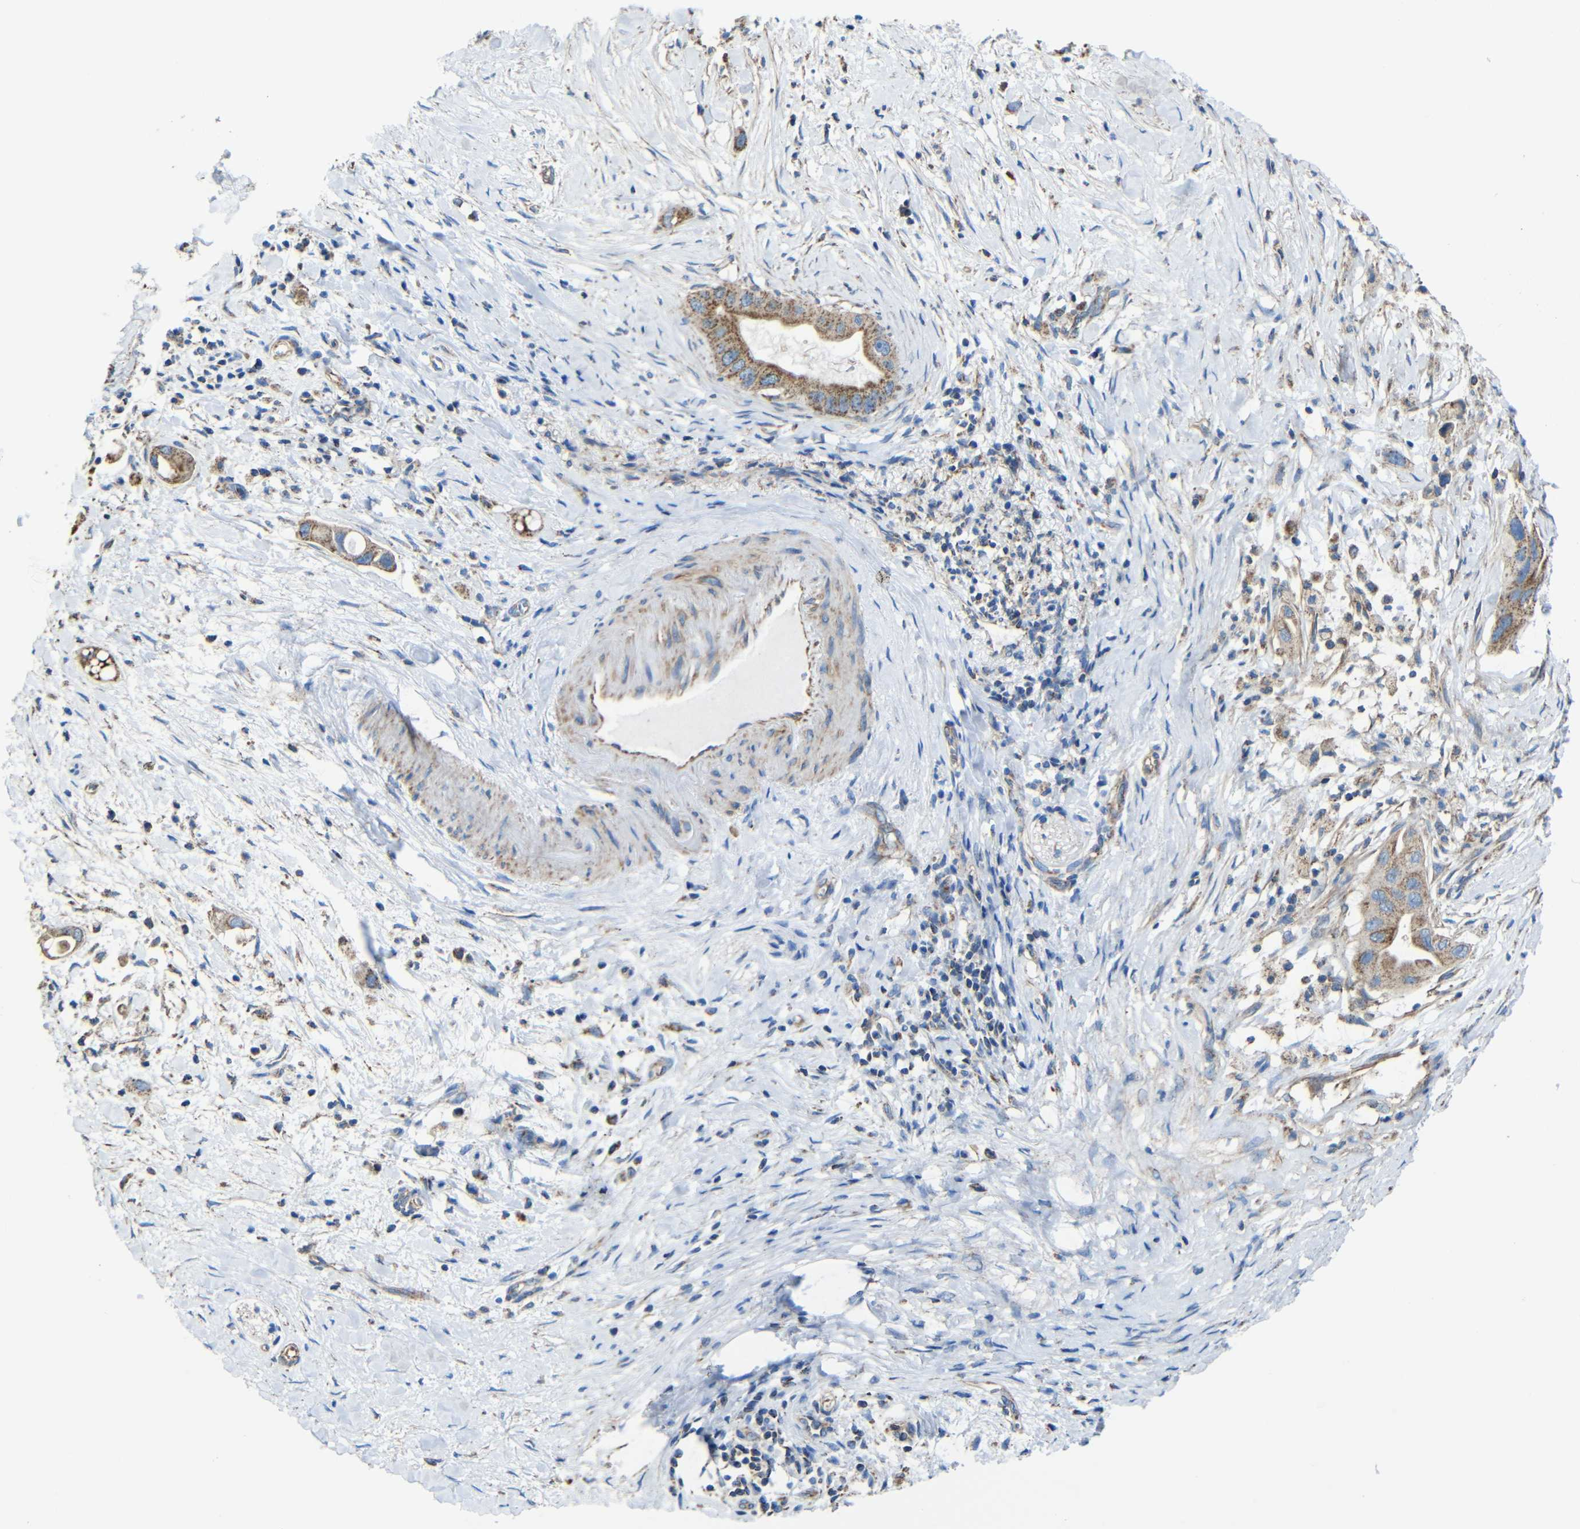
{"staining": {"intensity": "moderate", "quantity": ">75%", "location": "cytoplasmic/membranous"}, "tissue": "pancreatic cancer", "cell_type": "Tumor cells", "image_type": "cancer", "snomed": [{"axis": "morphology", "description": "Adenocarcinoma, NOS"}, {"axis": "topography", "description": "Pancreas"}], "caption": "Tumor cells demonstrate medium levels of moderate cytoplasmic/membranous positivity in approximately >75% of cells in adenocarcinoma (pancreatic). (DAB (3,3'-diaminobenzidine) IHC with brightfield microscopy, high magnification).", "gene": "INTS6L", "patient": {"sex": "male", "age": 55}}